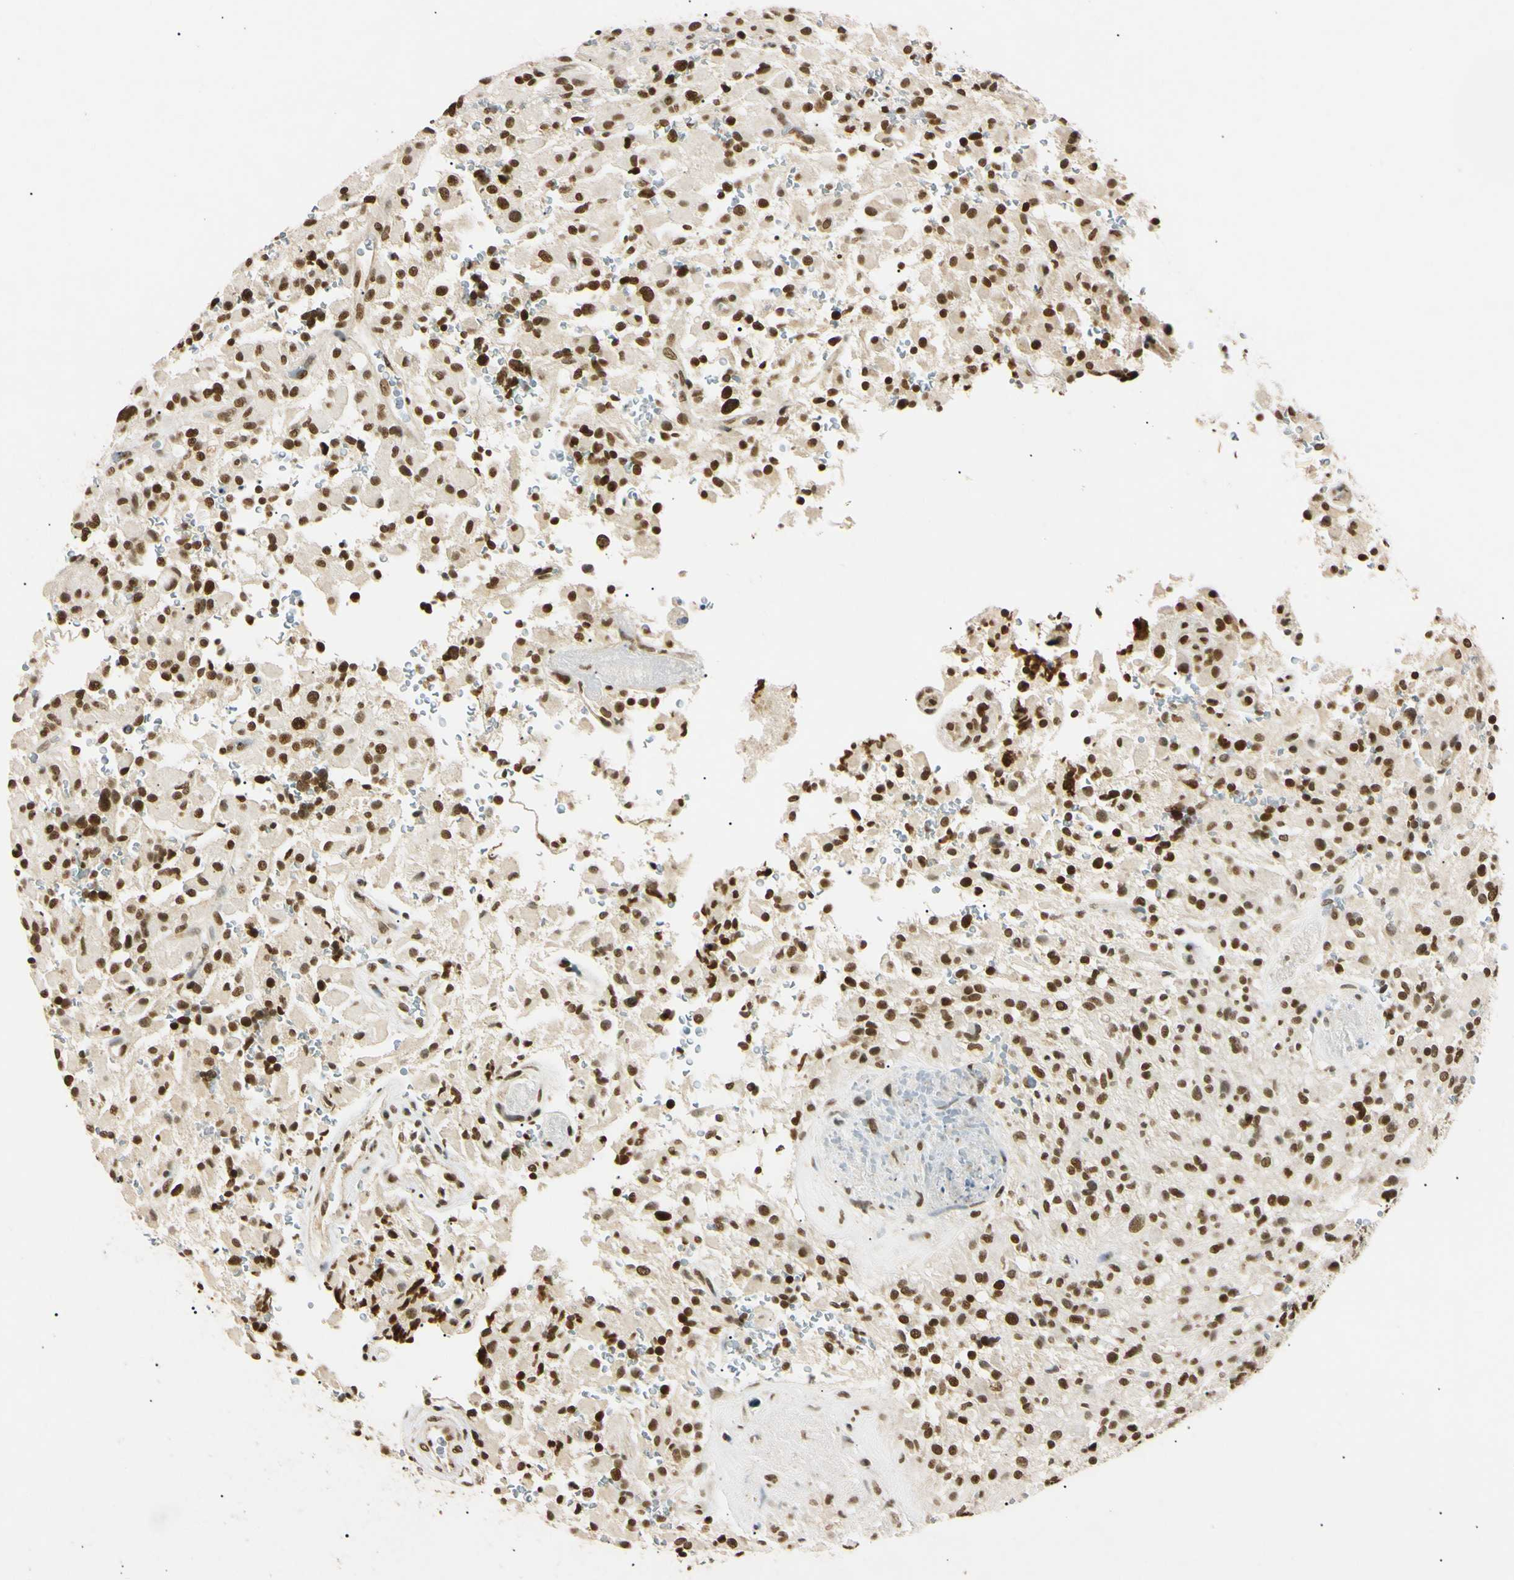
{"staining": {"intensity": "strong", "quantity": ">75%", "location": "nuclear"}, "tissue": "glioma", "cell_type": "Tumor cells", "image_type": "cancer", "snomed": [{"axis": "morphology", "description": "Glioma, malignant, High grade"}, {"axis": "topography", "description": "Brain"}], "caption": "Immunohistochemical staining of malignant high-grade glioma reveals high levels of strong nuclear staining in approximately >75% of tumor cells. (DAB (3,3'-diaminobenzidine) = brown stain, brightfield microscopy at high magnification).", "gene": "SMARCA5", "patient": {"sex": "male", "age": 71}}